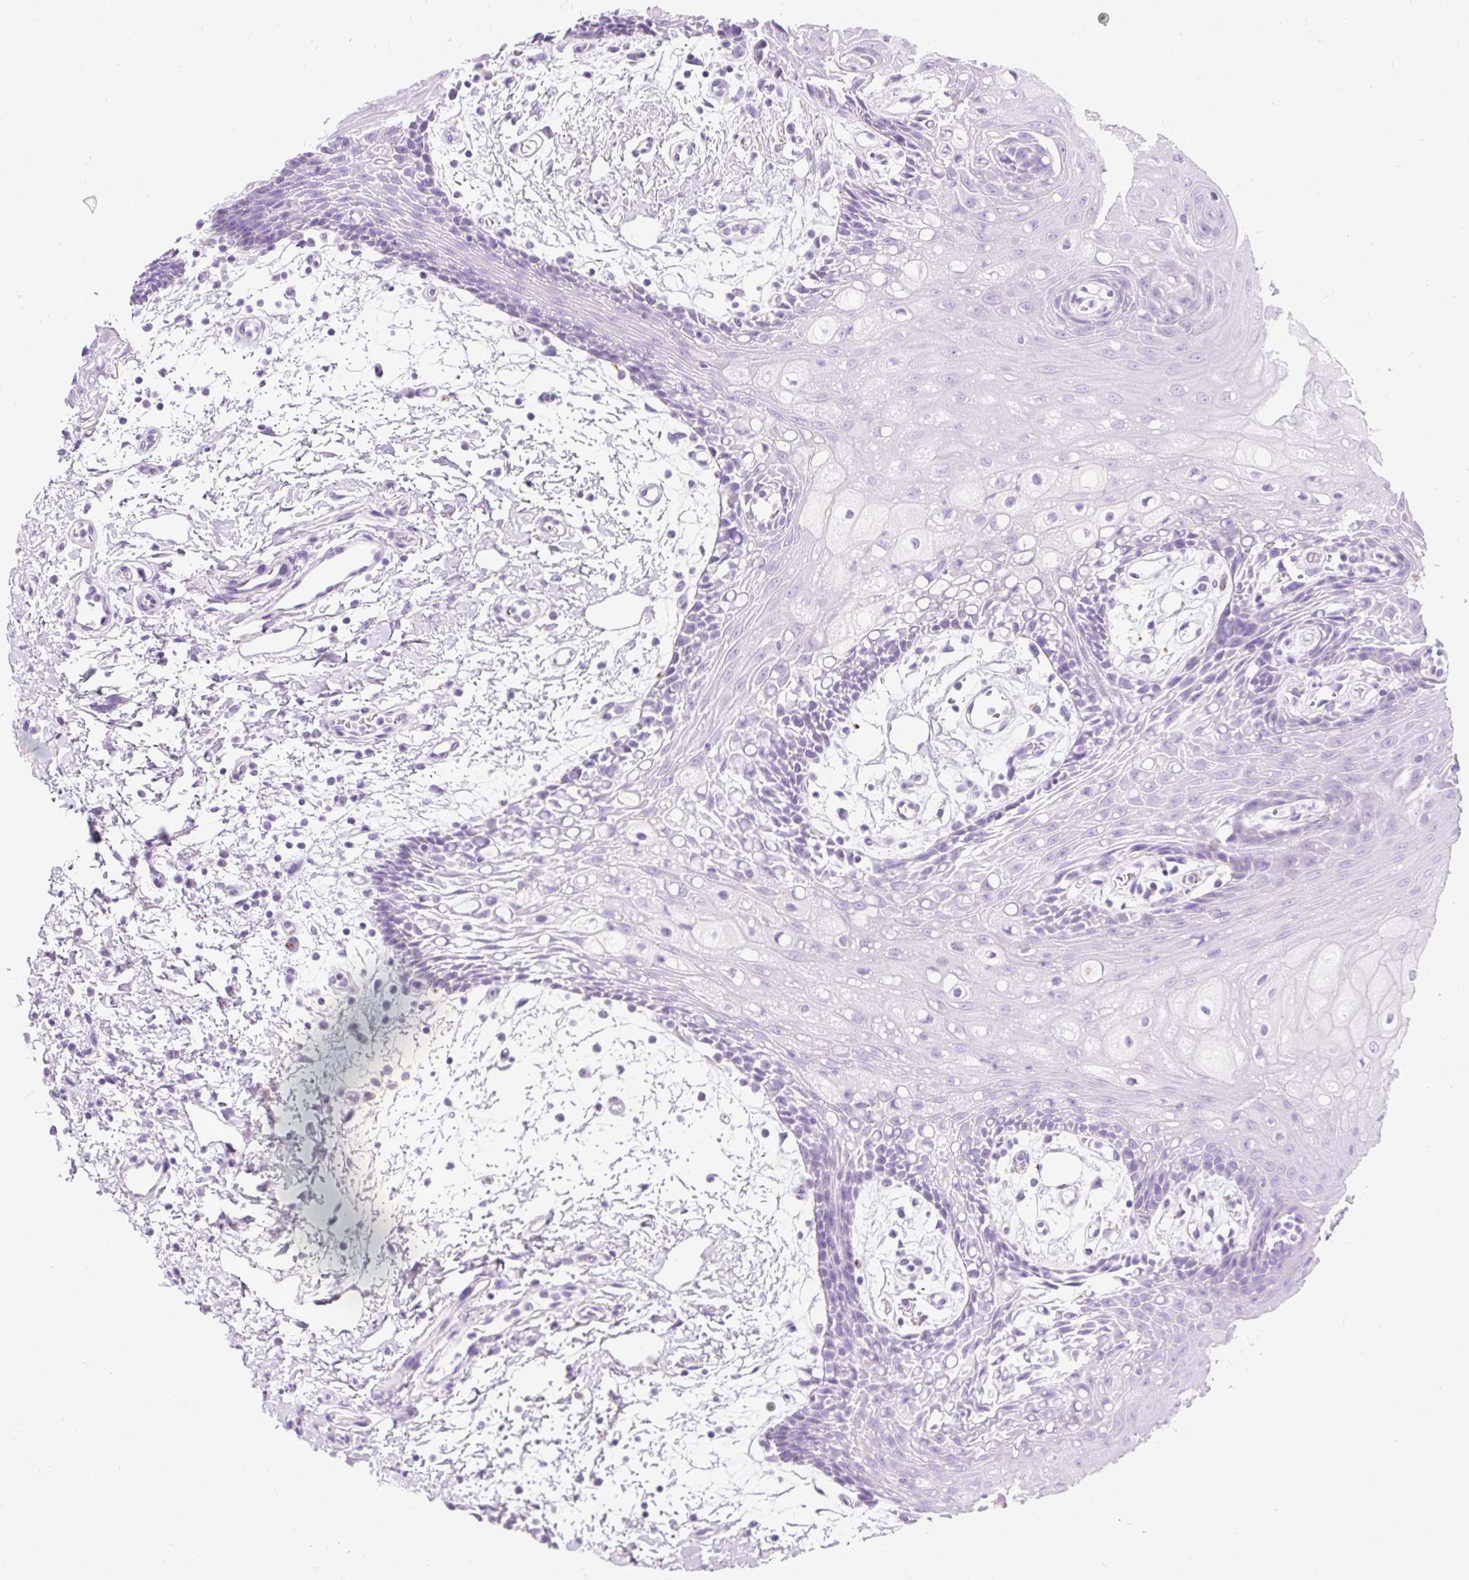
{"staining": {"intensity": "negative", "quantity": "none", "location": "none"}, "tissue": "oral mucosa", "cell_type": "Squamous epithelial cells", "image_type": "normal", "snomed": [{"axis": "morphology", "description": "Normal tissue, NOS"}, {"axis": "topography", "description": "Oral tissue"}], "caption": "Immunohistochemistry (IHC) histopathology image of benign oral mucosa: oral mucosa stained with DAB shows no significant protein positivity in squamous epithelial cells.", "gene": "HEXB", "patient": {"sex": "female", "age": 59}}